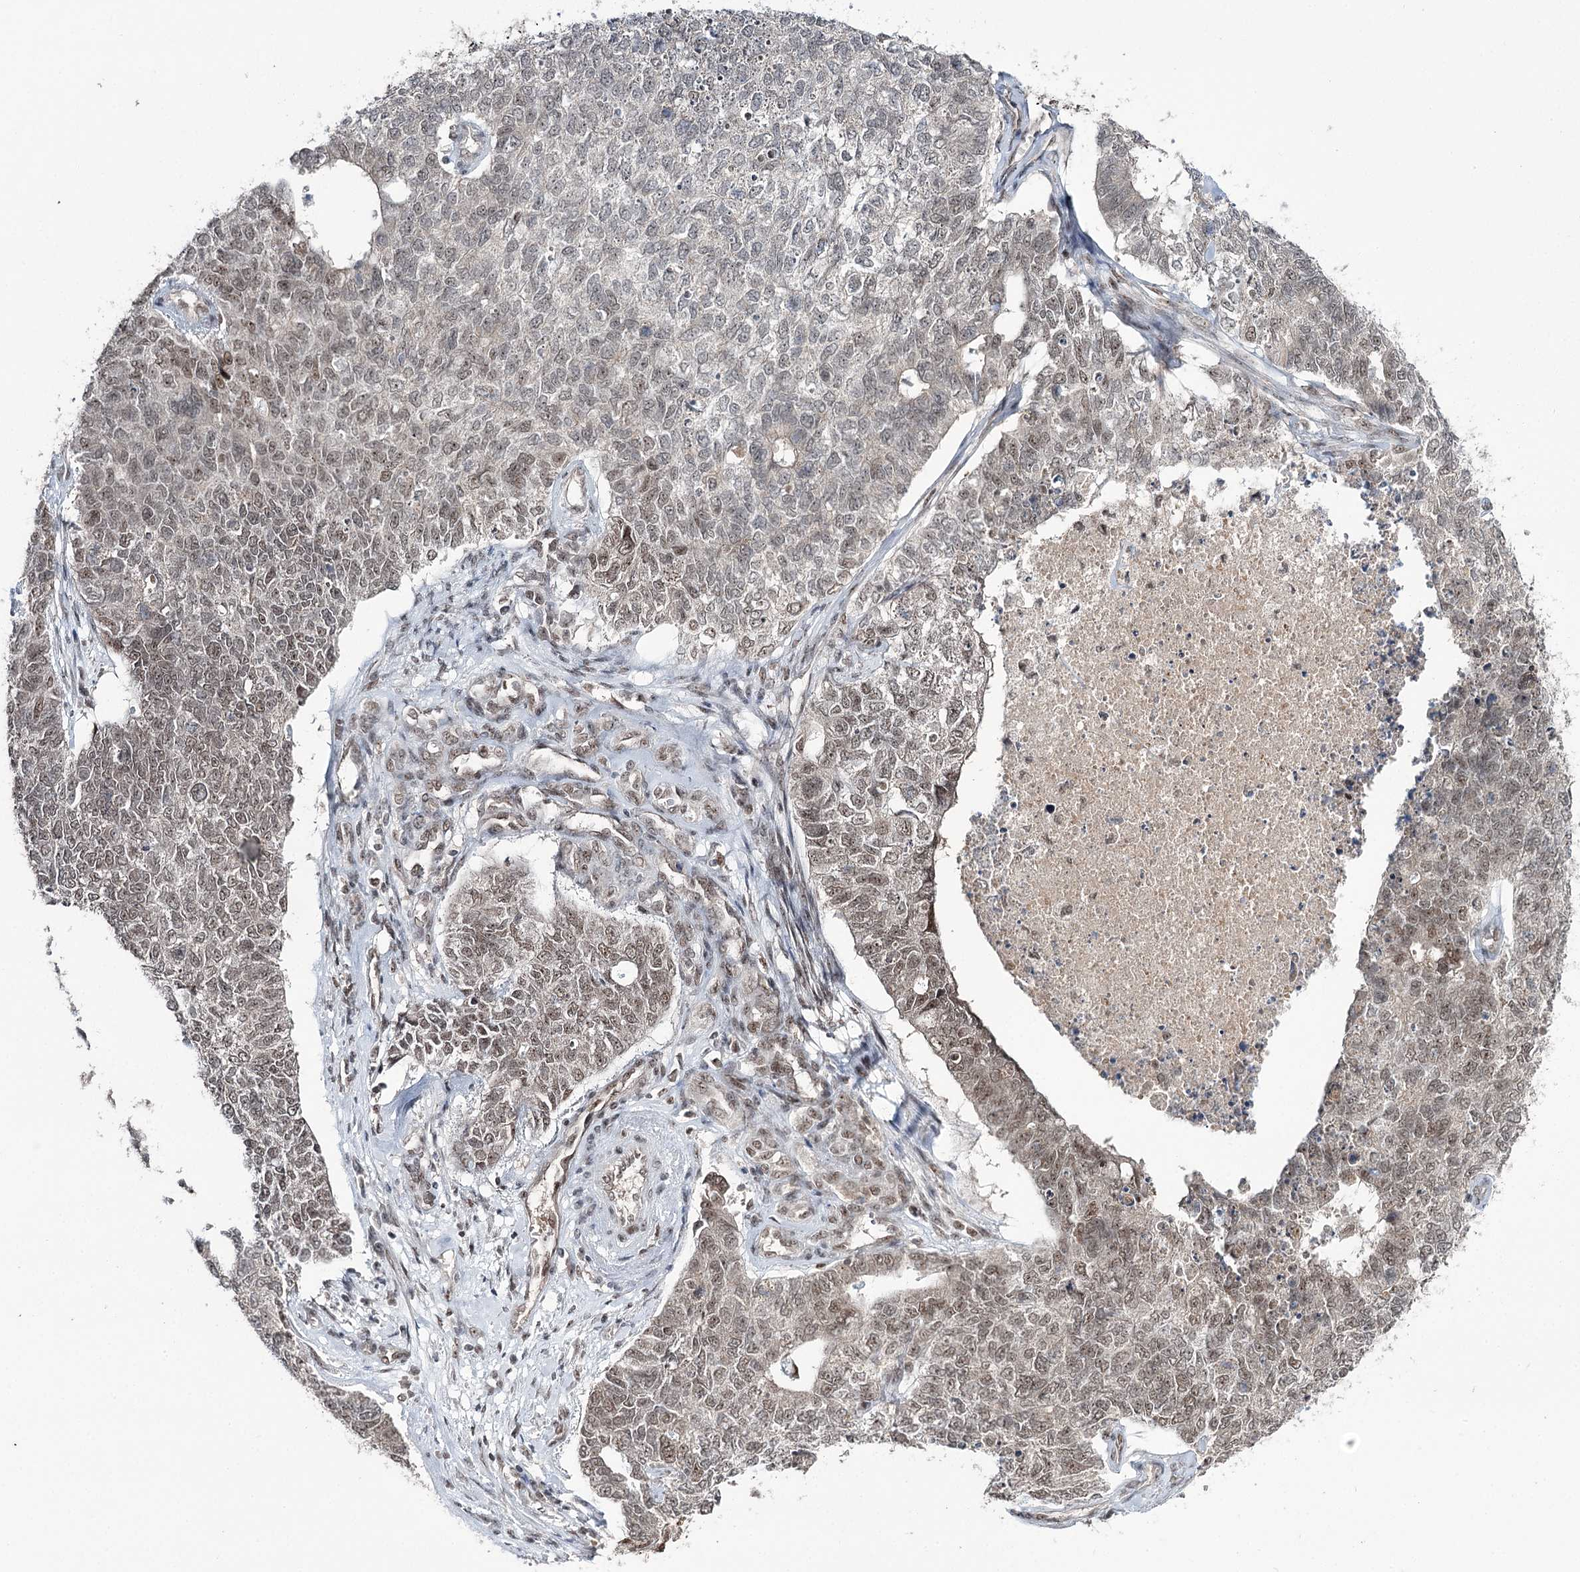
{"staining": {"intensity": "weak", "quantity": ">75%", "location": "nuclear"}, "tissue": "cervical cancer", "cell_type": "Tumor cells", "image_type": "cancer", "snomed": [{"axis": "morphology", "description": "Squamous cell carcinoma, NOS"}, {"axis": "topography", "description": "Cervix"}], "caption": "IHC (DAB (3,3'-diaminobenzidine)) staining of human cervical cancer shows weak nuclear protein staining in approximately >75% of tumor cells. (DAB IHC with brightfield microscopy, high magnification).", "gene": "ERCC3", "patient": {"sex": "female", "age": 63}}